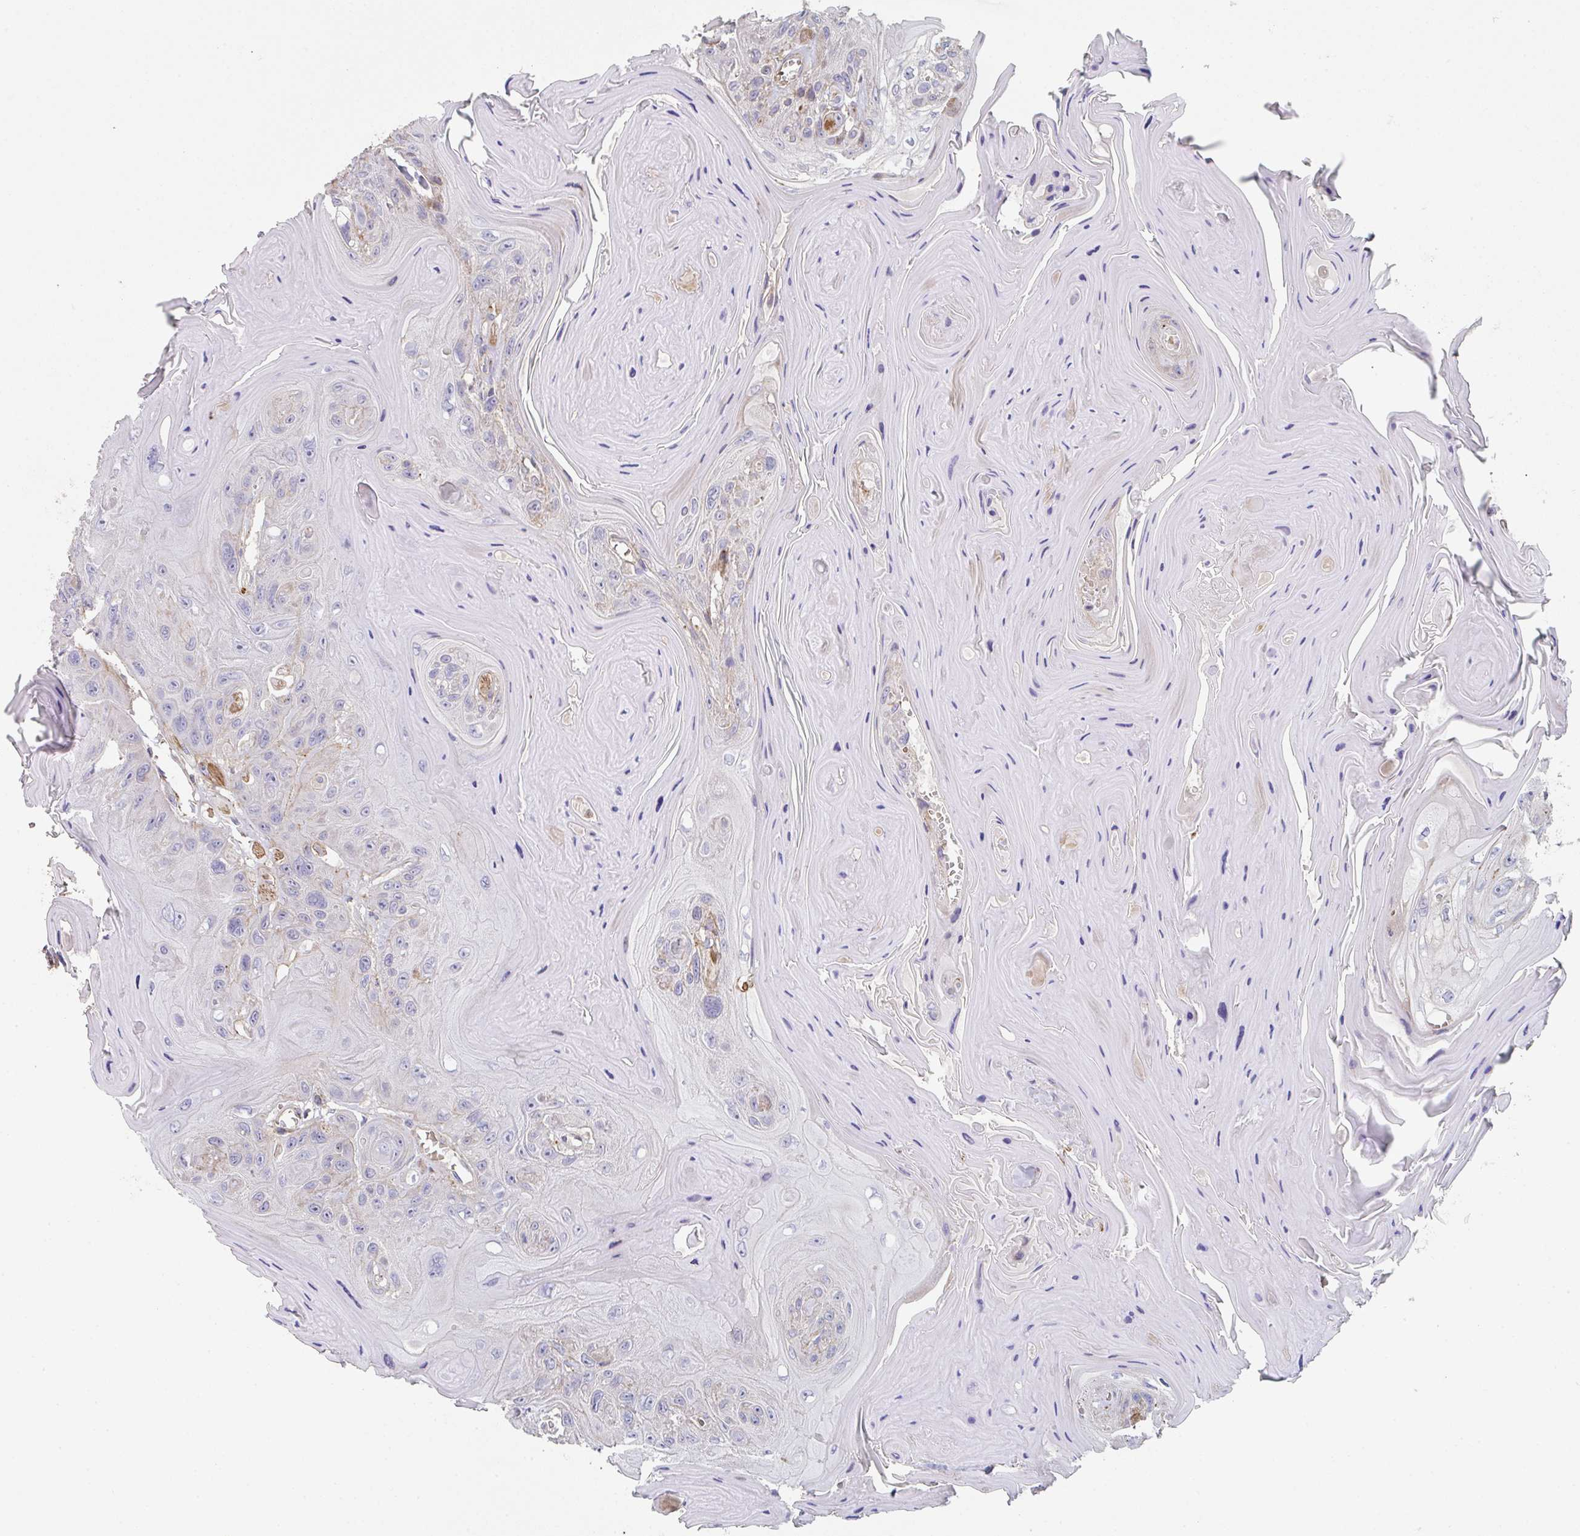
{"staining": {"intensity": "weak", "quantity": "<25%", "location": "cytoplasmic/membranous"}, "tissue": "head and neck cancer", "cell_type": "Tumor cells", "image_type": "cancer", "snomed": [{"axis": "morphology", "description": "Squamous cell carcinoma, NOS"}, {"axis": "topography", "description": "Head-Neck"}], "caption": "Immunohistochemistry (IHC) photomicrograph of neoplastic tissue: head and neck cancer stained with DAB reveals no significant protein staining in tumor cells.", "gene": "FZD2", "patient": {"sex": "female", "age": 59}}